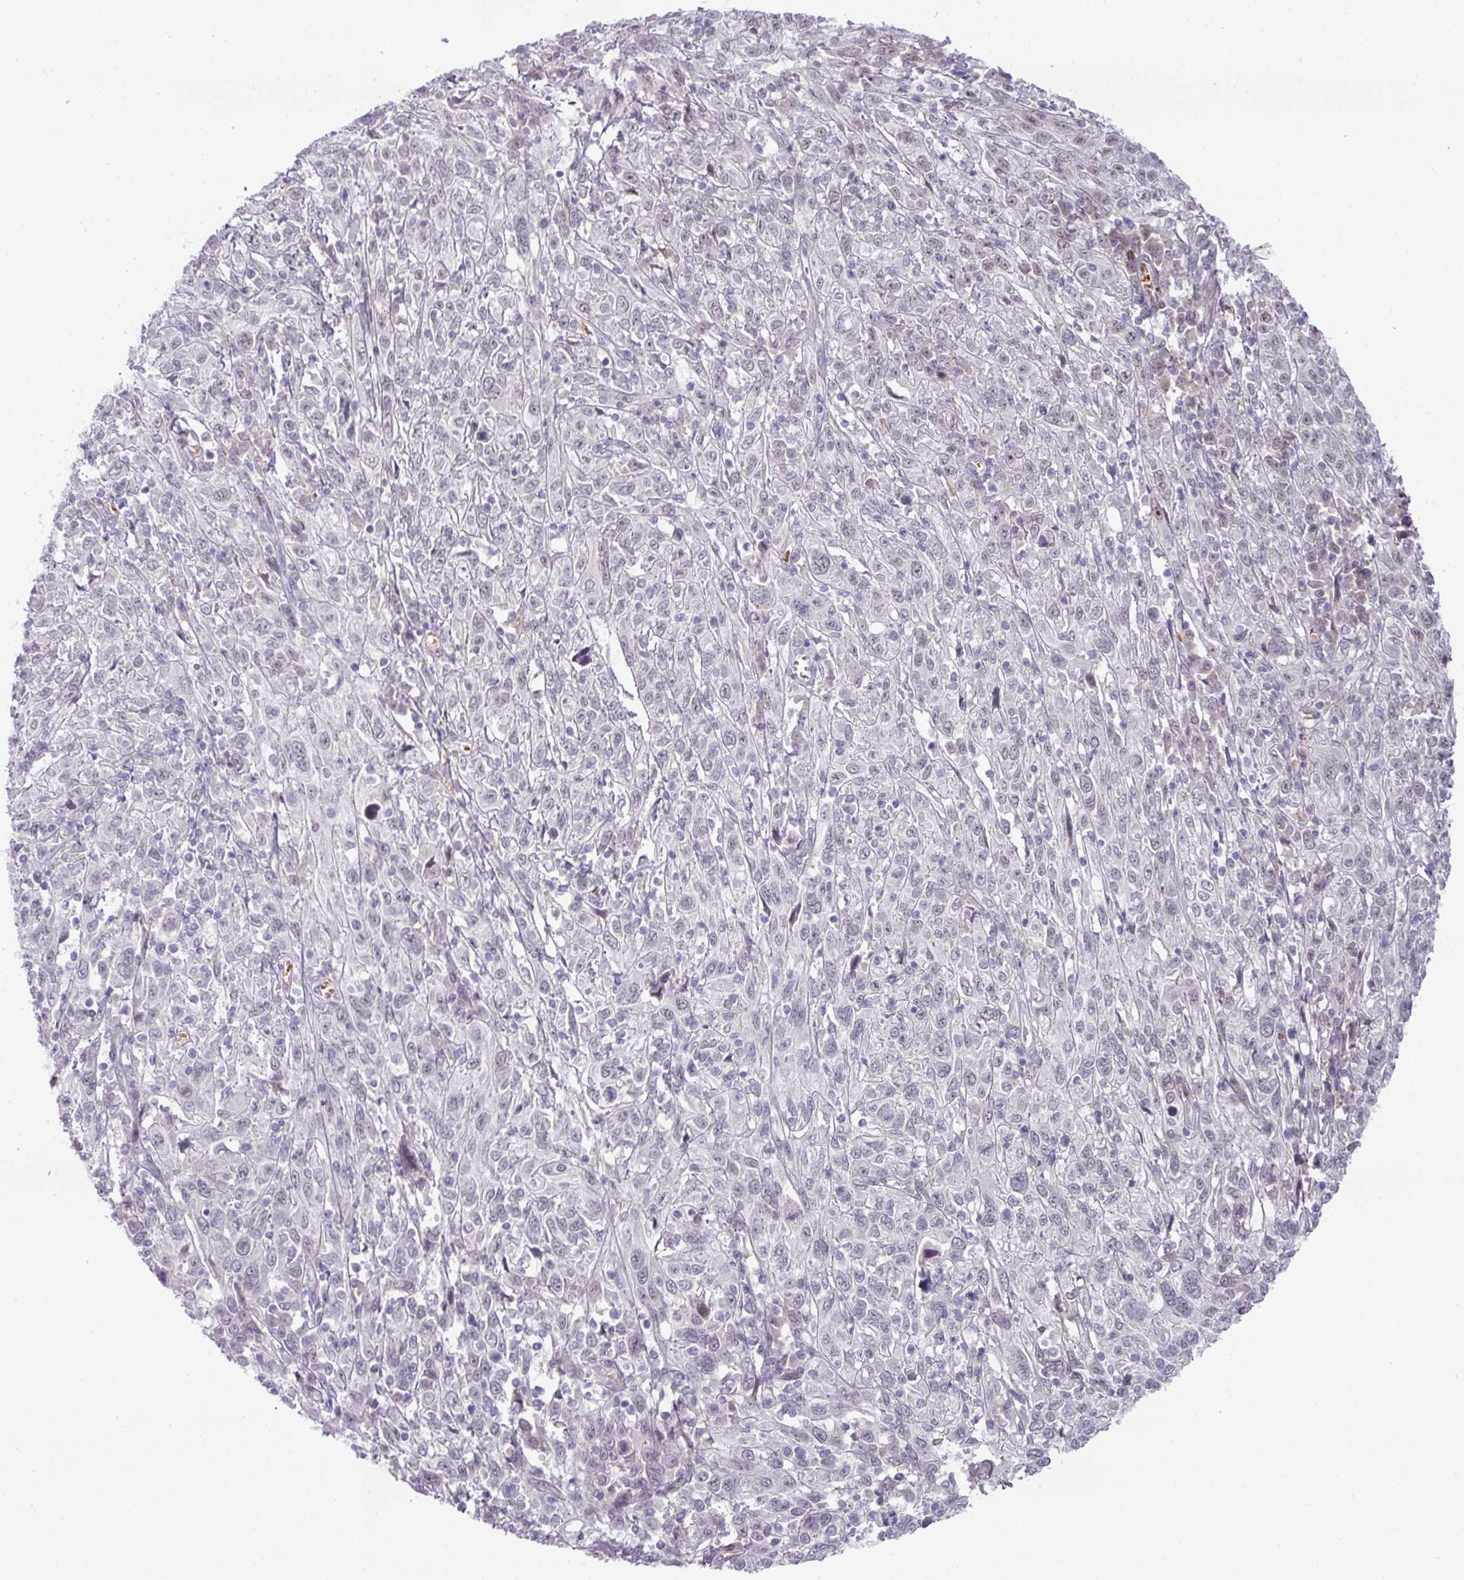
{"staining": {"intensity": "weak", "quantity": "<25%", "location": "nuclear"}, "tissue": "cervical cancer", "cell_type": "Tumor cells", "image_type": "cancer", "snomed": [{"axis": "morphology", "description": "Squamous cell carcinoma, NOS"}, {"axis": "topography", "description": "Cervix"}], "caption": "This is an immunohistochemistry (IHC) histopathology image of cervical squamous cell carcinoma. There is no positivity in tumor cells.", "gene": "PARP2", "patient": {"sex": "female", "age": 46}}